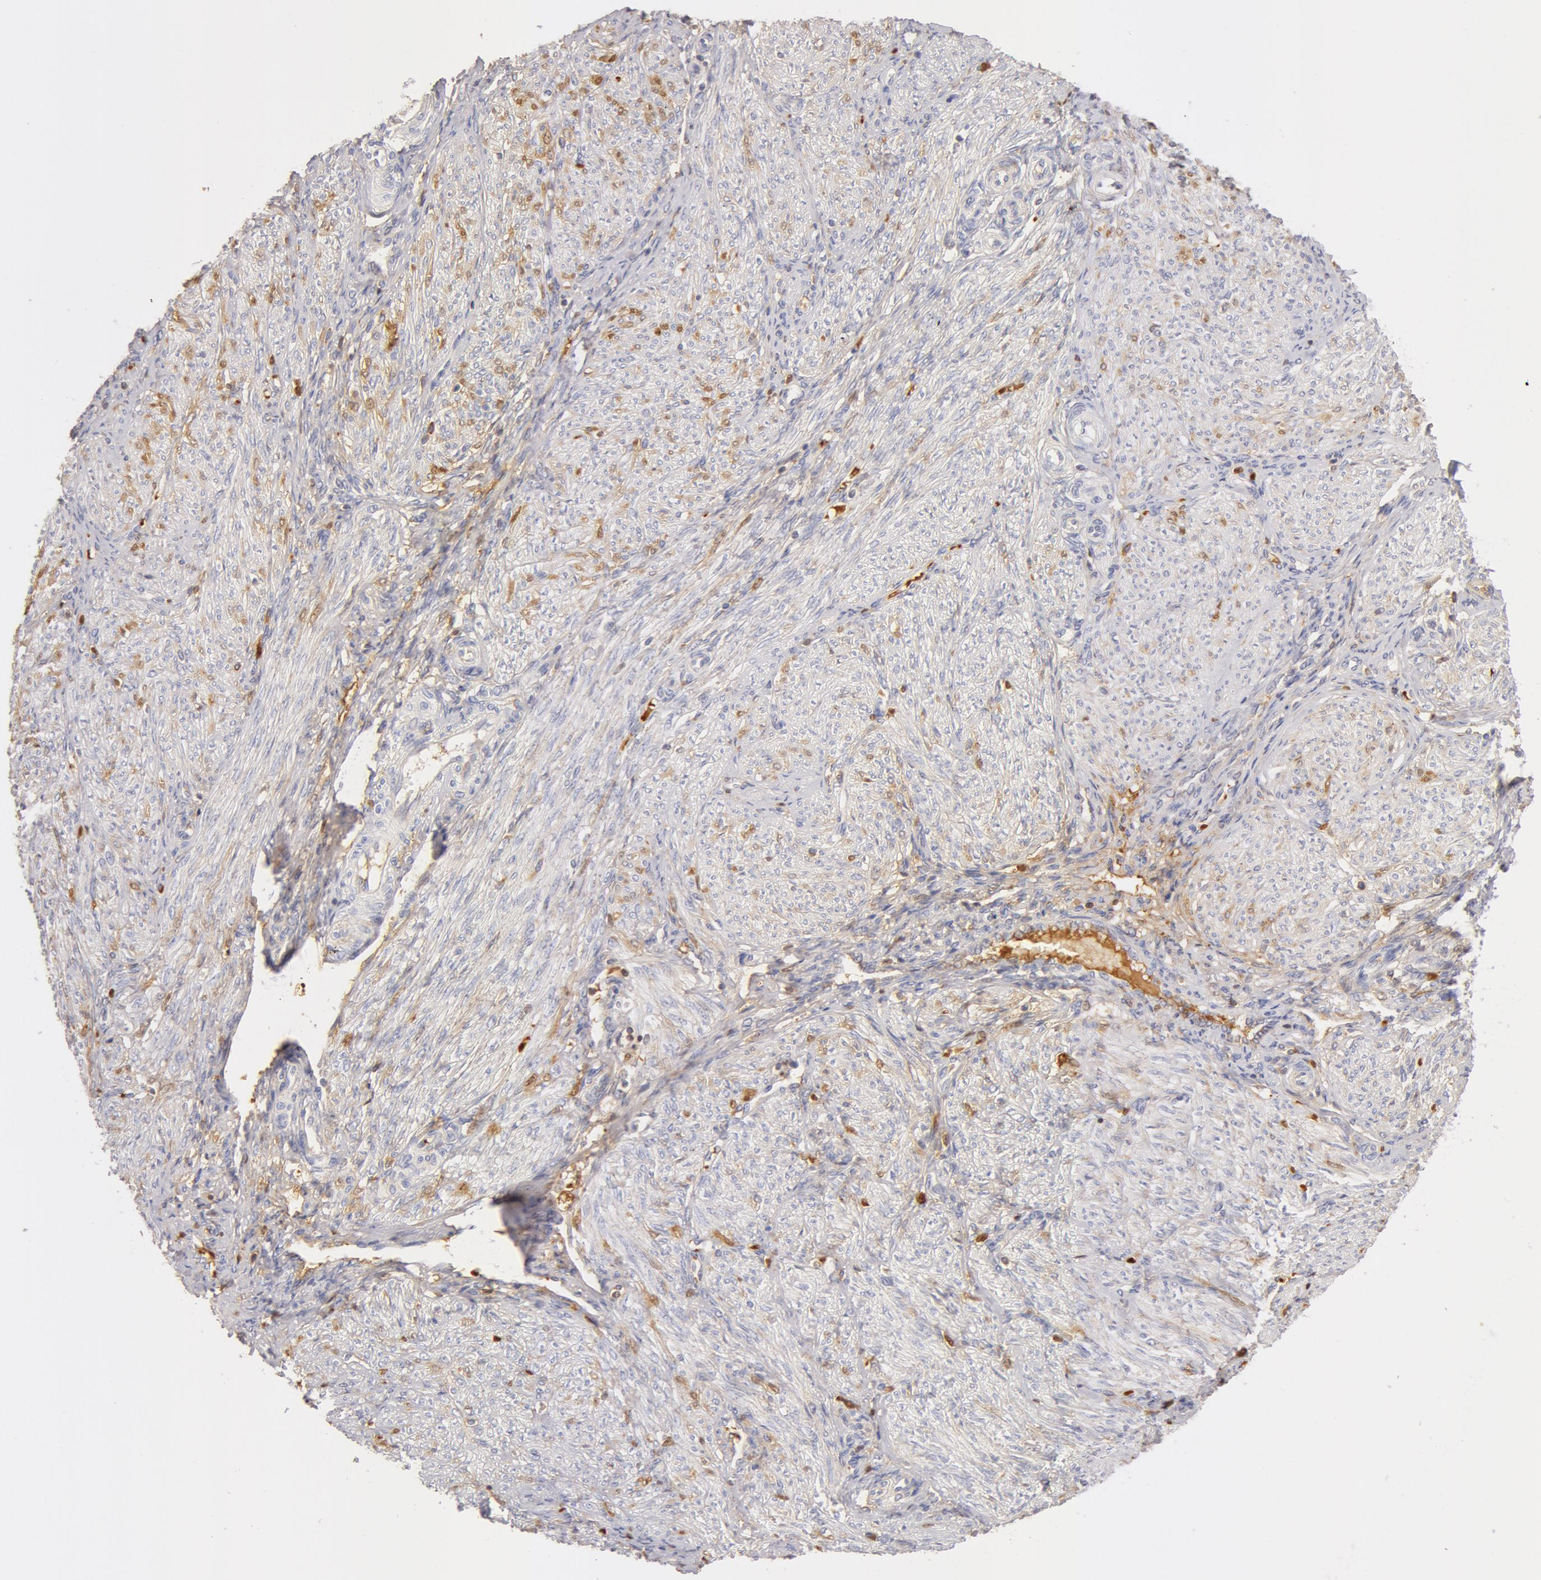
{"staining": {"intensity": "weak", "quantity": "<25%", "location": "cytoplasmic/membranous"}, "tissue": "endometrium", "cell_type": "Cells in endometrial stroma", "image_type": "normal", "snomed": [{"axis": "morphology", "description": "Normal tissue, NOS"}, {"axis": "topography", "description": "Endometrium"}], "caption": "DAB immunohistochemical staining of benign endometrium reveals no significant expression in cells in endometrial stroma. (Brightfield microscopy of DAB (3,3'-diaminobenzidine) IHC at high magnification).", "gene": "AHSG", "patient": {"sex": "female", "age": 36}}